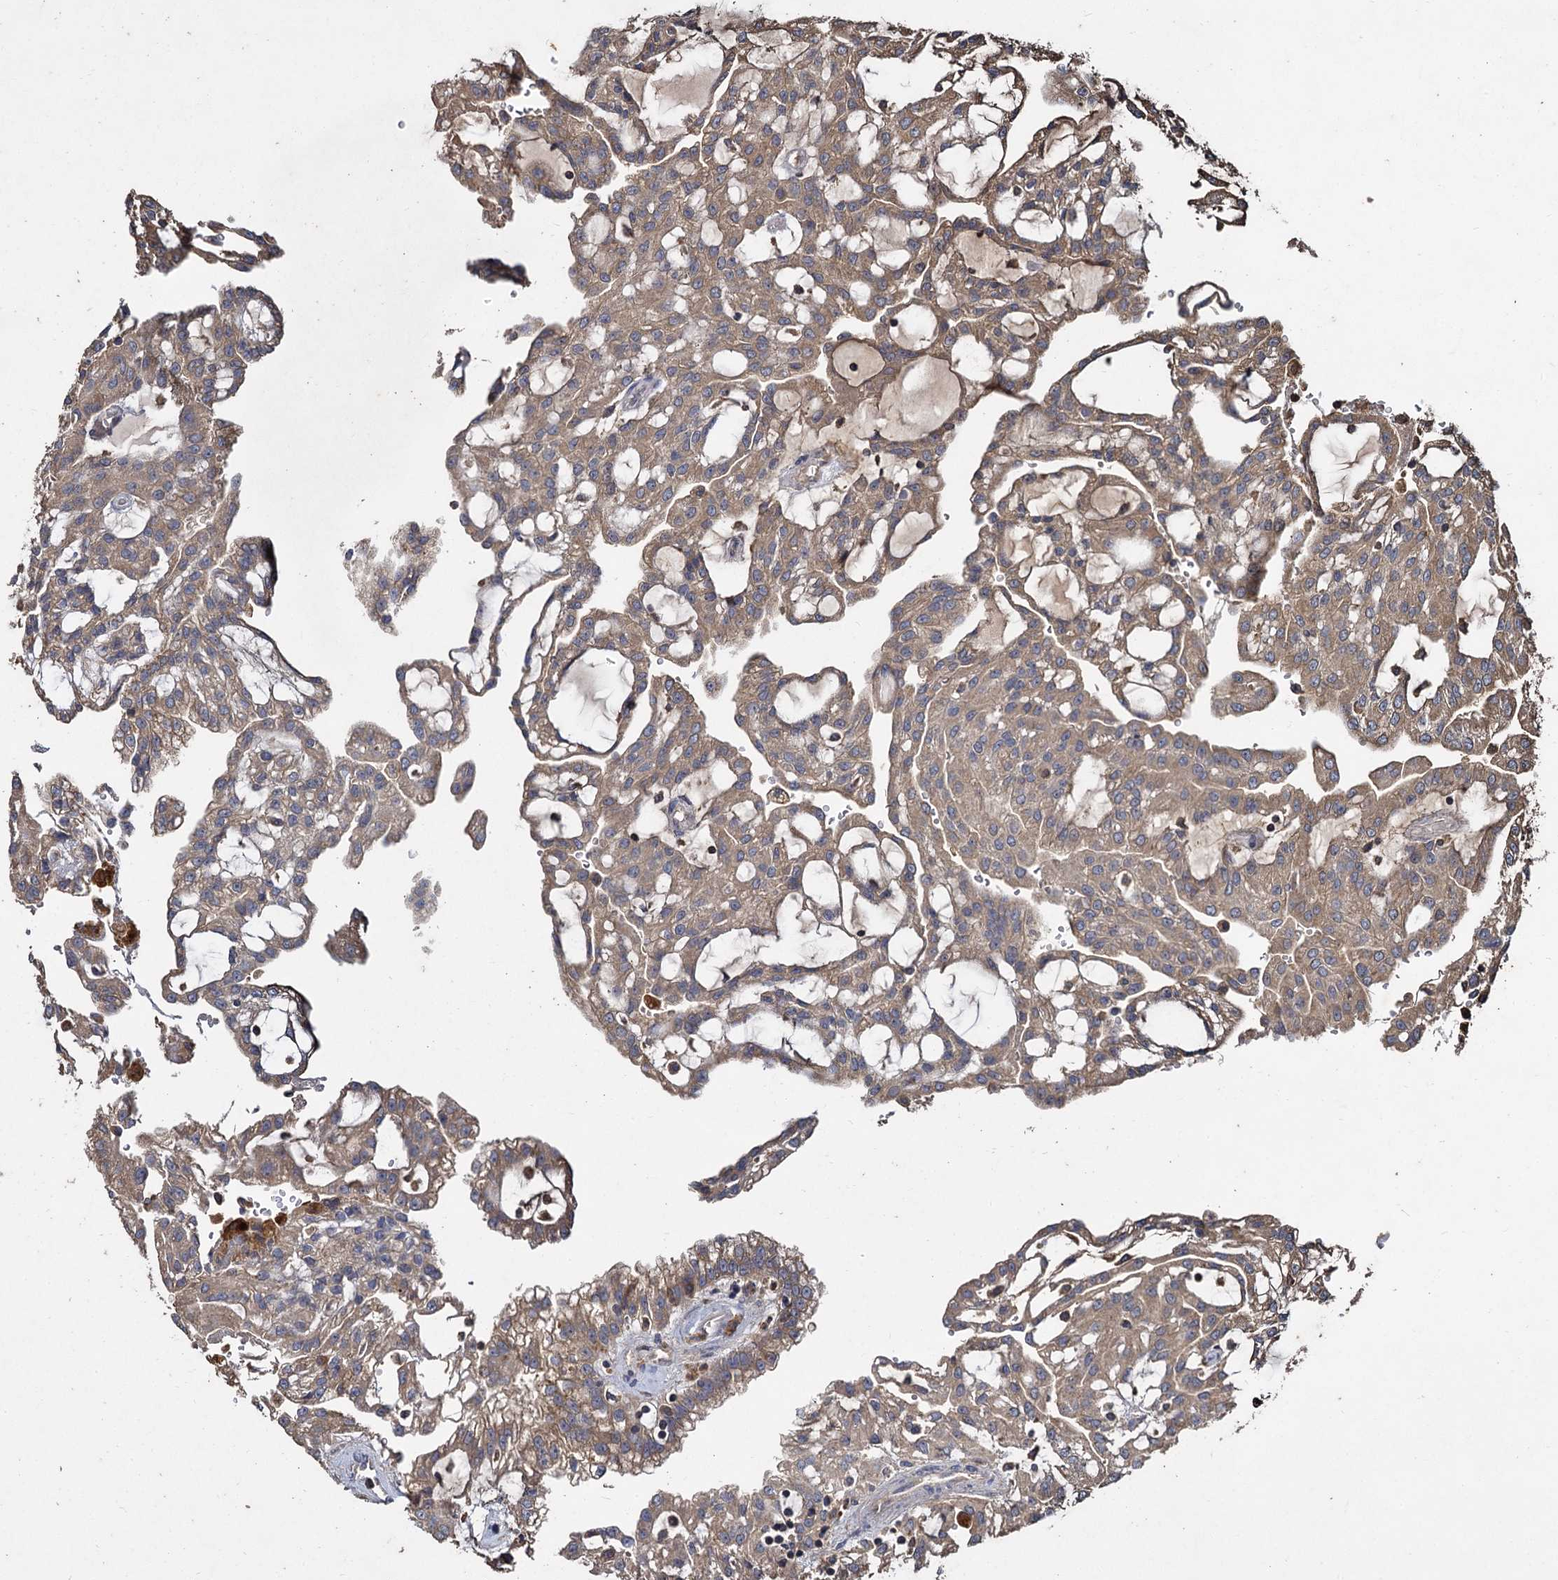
{"staining": {"intensity": "moderate", "quantity": ">75%", "location": "cytoplasmic/membranous"}, "tissue": "renal cancer", "cell_type": "Tumor cells", "image_type": "cancer", "snomed": [{"axis": "morphology", "description": "Adenocarcinoma, NOS"}, {"axis": "topography", "description": "Kidney"}], "caption": "Moderate cytoplasmic/membranous expression is appreciated in approximately >75% of tumor cells in renal cancer.", "gene": "GCLC", "patient": {"sex": "male", "age": 63}}